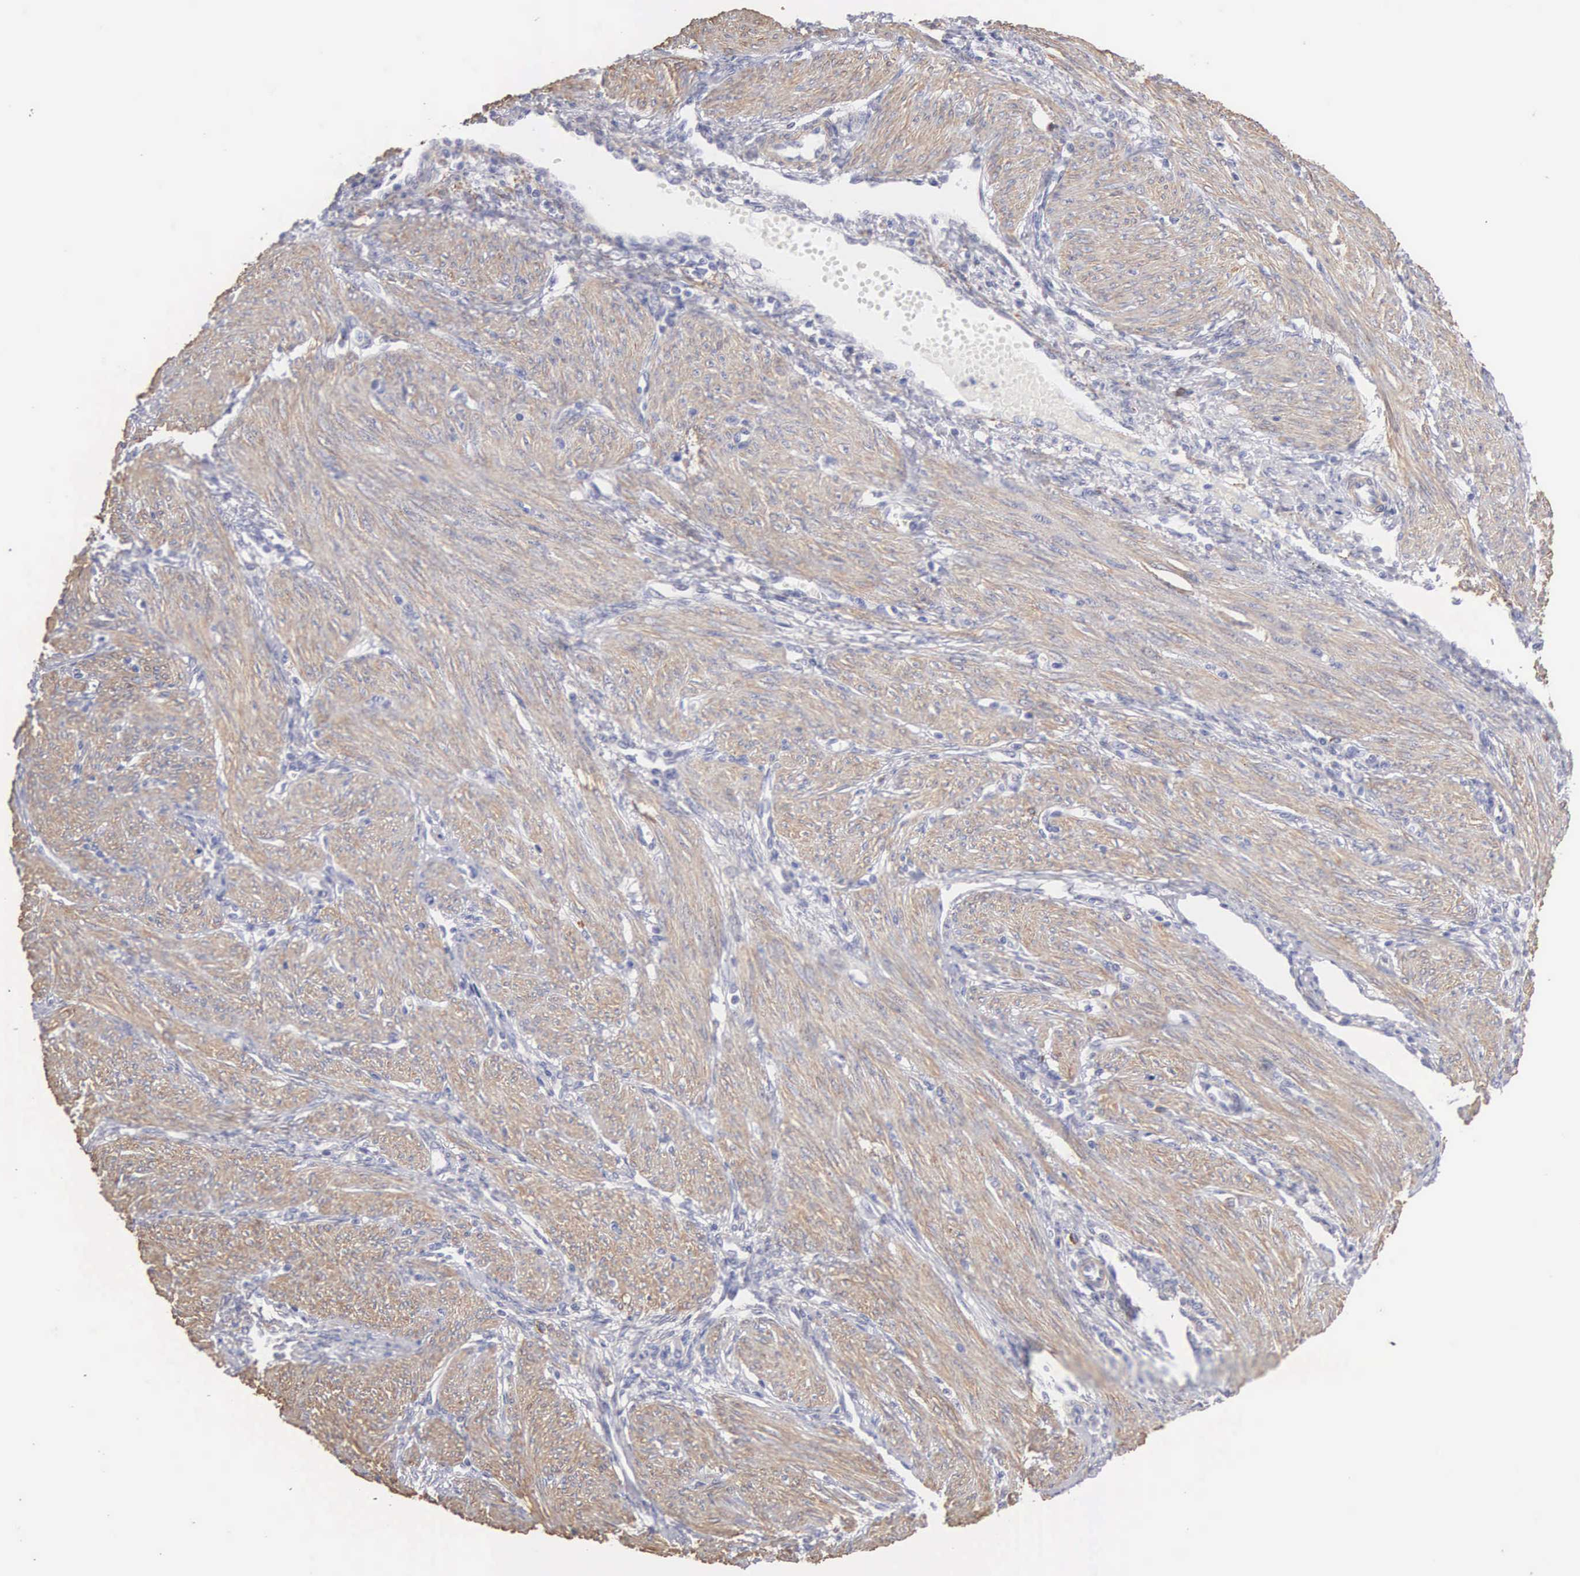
{"staining": {"intensity": "negative", "quantity": "none", "location": "none"}, "tissue": "endometrial cancer", "cell_type": "Tumor cells", "image_type": "cancer", "snomed": [{"axis": "morphology", "description": "Adenocarcinoma, NOS"}, {"axis": "topography", "description": "Endometrium"}], "caption": "The photomicrograph displays no significant staining in tumor cells of endometrial cancer.", "gene": "ELFN2", "patient": {"sex": "female", "age": 51}}